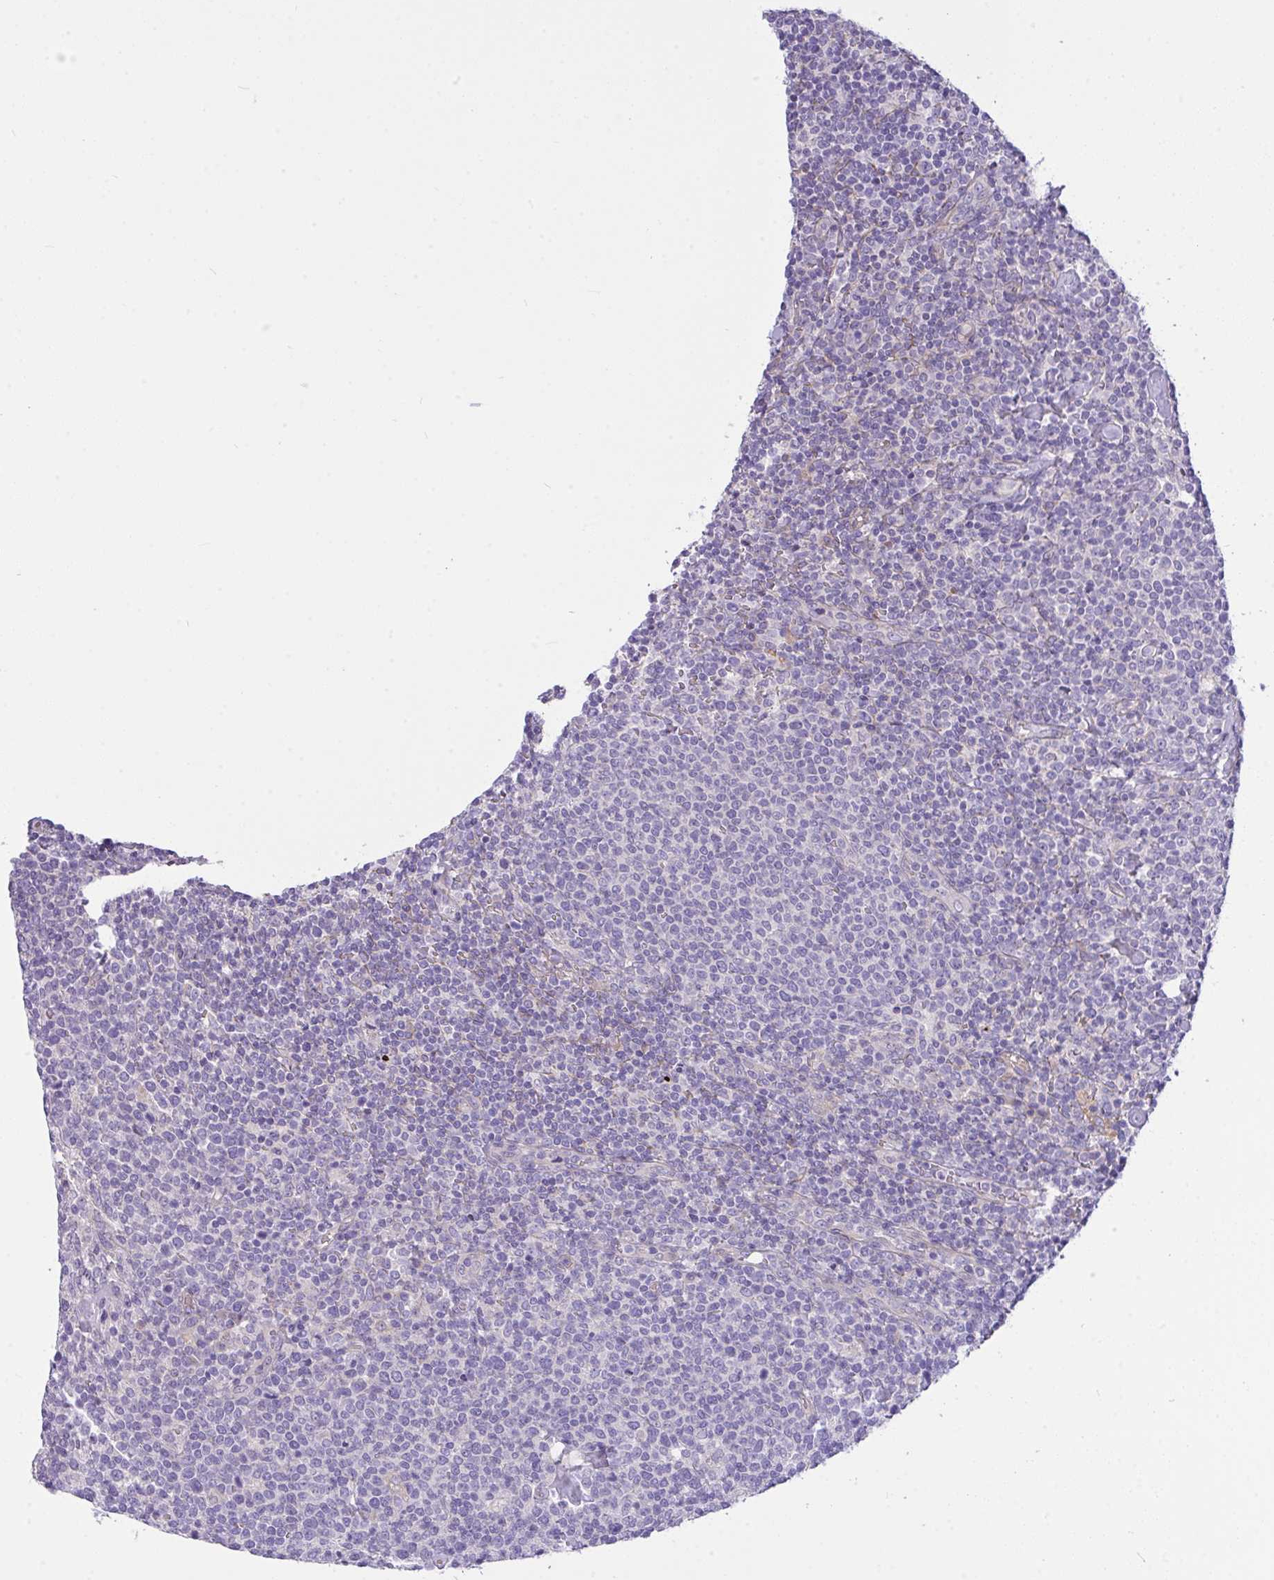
{"staining": {"intensity": "negative", "quantity": "none", "location": "none"}, "tissue": "lymphoma", "cell_type": "Tumor cells", "image_type": "cancer", "snomed": [{"axis": "morphology", "description": "Malignant lymphoma, non-Hodgkin's type, High grade"}, {"axis": "topography", "description": "Lymph node"}], "caption": "The photomicrograph demonstrates no significant staining in tumor cells of lymphoma. (DAB immunohistochemistry (IHC) with hematoxylin counter stain).", "gene": "MOCS1", "patient": {"sex": "male", "age": 61}}